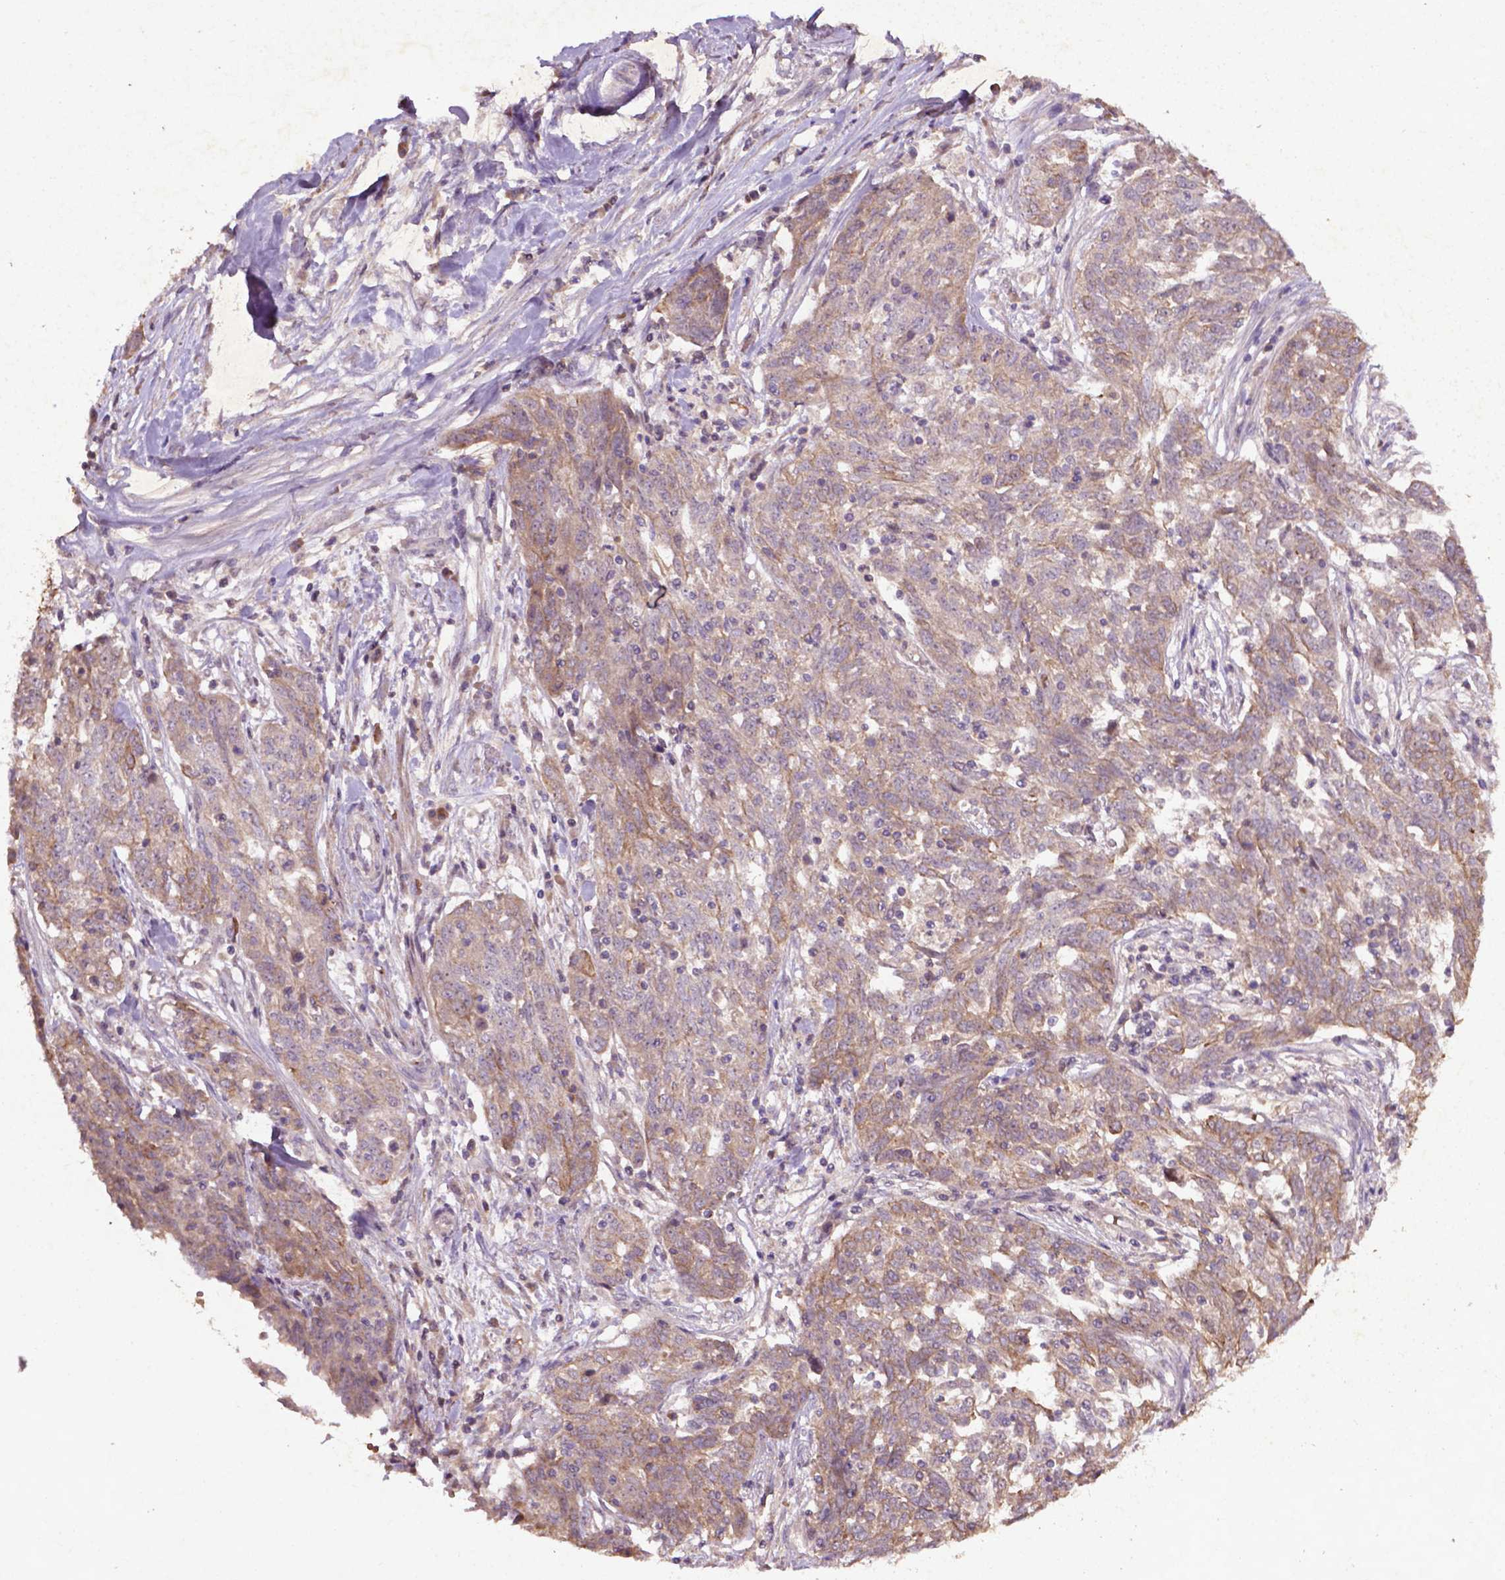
{"staining": {"intensity": "moderate", "quantity": "25%-75%", "location": "cytoplasmic/membranous"}, "tissue": "ovarian cancer", "cell_type": "Tumor cells", "image_type": "cancer", "snomed": [{"axis": "morphology", "description": "Cystadenocarcinoma, serous, NOS"}, {"axis": "topography", "description": "Ovary"}], "caption": "Immunohistochemistry (IHC) photomicrograph of human ovarian cancer stained for a protein (brown), which reveals medium levels of moderate cytoplasmic/membranous staining in approximately 25%-75% of tumor cells.", "gene": "COQ2", "patient": {"sex": "female", "age": 67}}